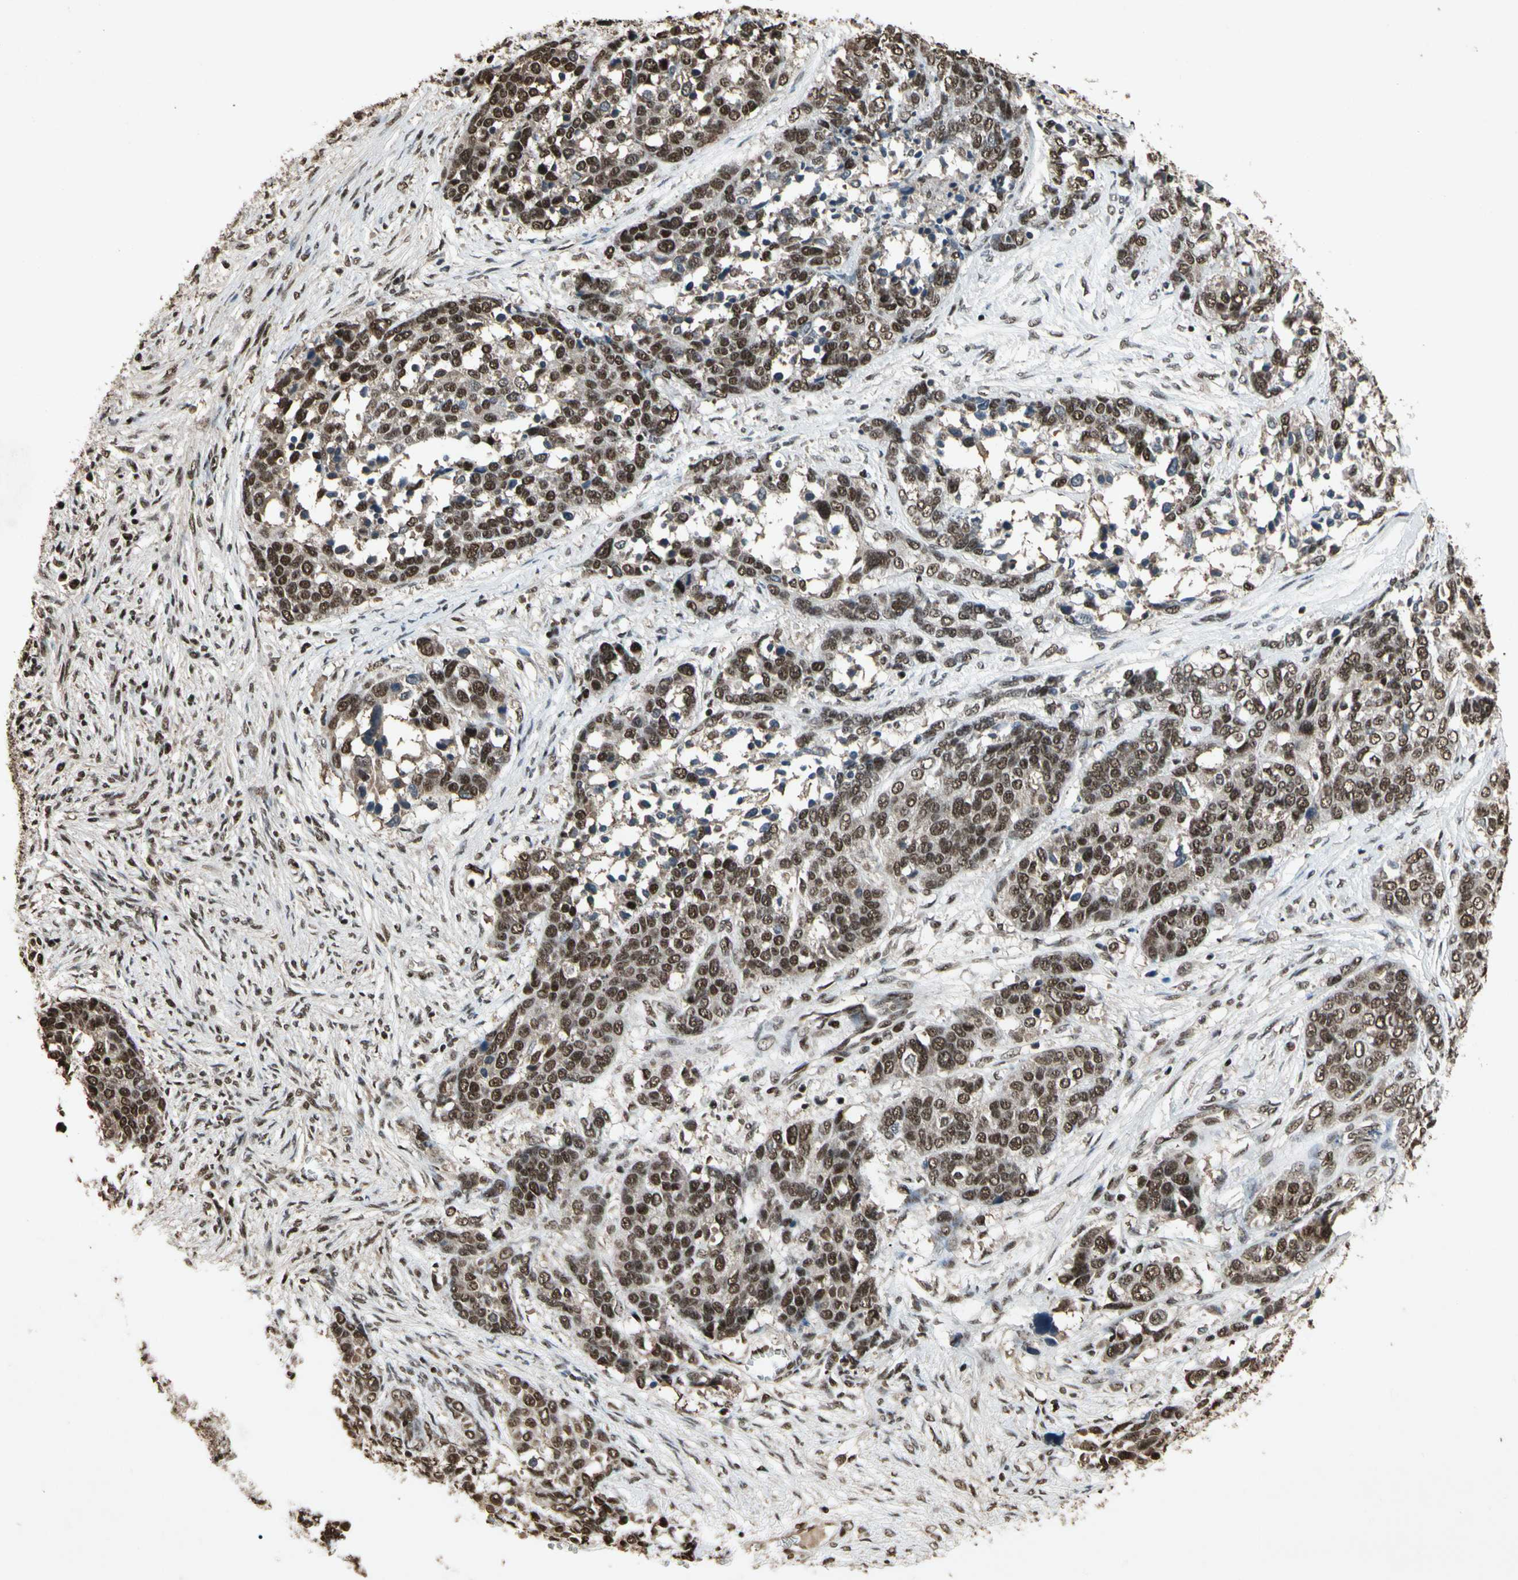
{"staining": {"intensity": "strong", "quantity": "25%-75%", "location": "nuclear"}, "tissue": "ovarian cancer", "cell_type": "Tumor cells", "image_type": "cancer", "snomed": [{"axis": "morphology", "description": "Cystadenocarcinoma, serous, NOS"}, {"axis": "topography", "description": "Ovary"}], "caption": "Ovarian cancer (serous cystadenocarcinoma) tissue demonstrates strong nuclear positivity in approximately 25%-75% of tumor cells Ihc stains the protein in brown and the nuclei are stained blue.", "gene": "TBX2", "patient": {"sex": "female", "age": 44}}